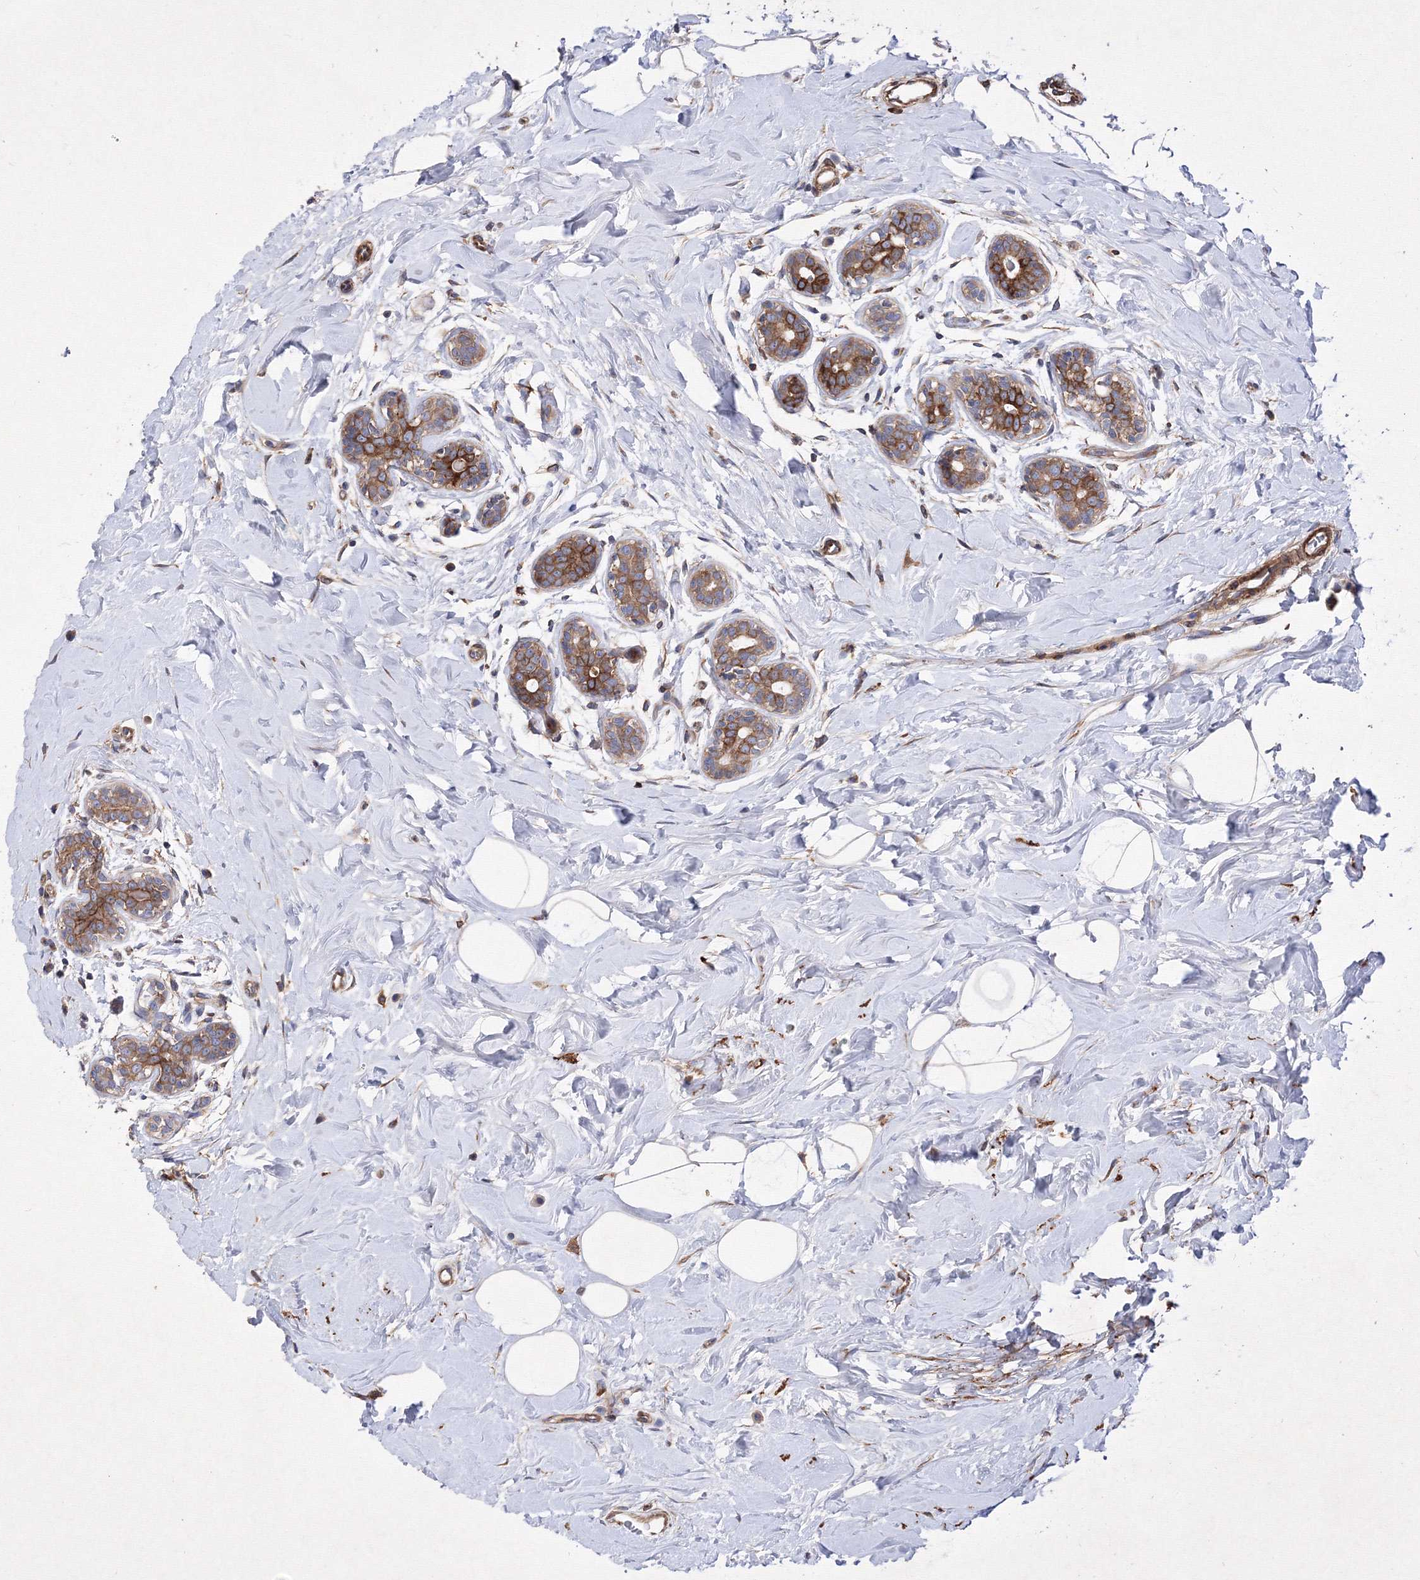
{"staining": {"intensity": "moderate", "quantity": ">75%", "location": "cytoplasmic/membranous"}, "tissue": "breast cancer", "cell_type": "Tumor cells", "image_type": "cancer", "snomed": [{"axis": "morphology", "description": "Normal tissue, NOS"}, {"axis": "morphology", "description": "Duct carcinoma"}, {"axis": "topography", "description": "Breast"}], "caption": "DAB (3,3'-diaminobenzidine) immunohistochemical staining of breast intraductal carcinoma reveals moderate cytoplasmic/membranous protein expression in about >75% of tumor cells.", "gene": "SNX18", "patient": {"sex": "female", "age": 39}}